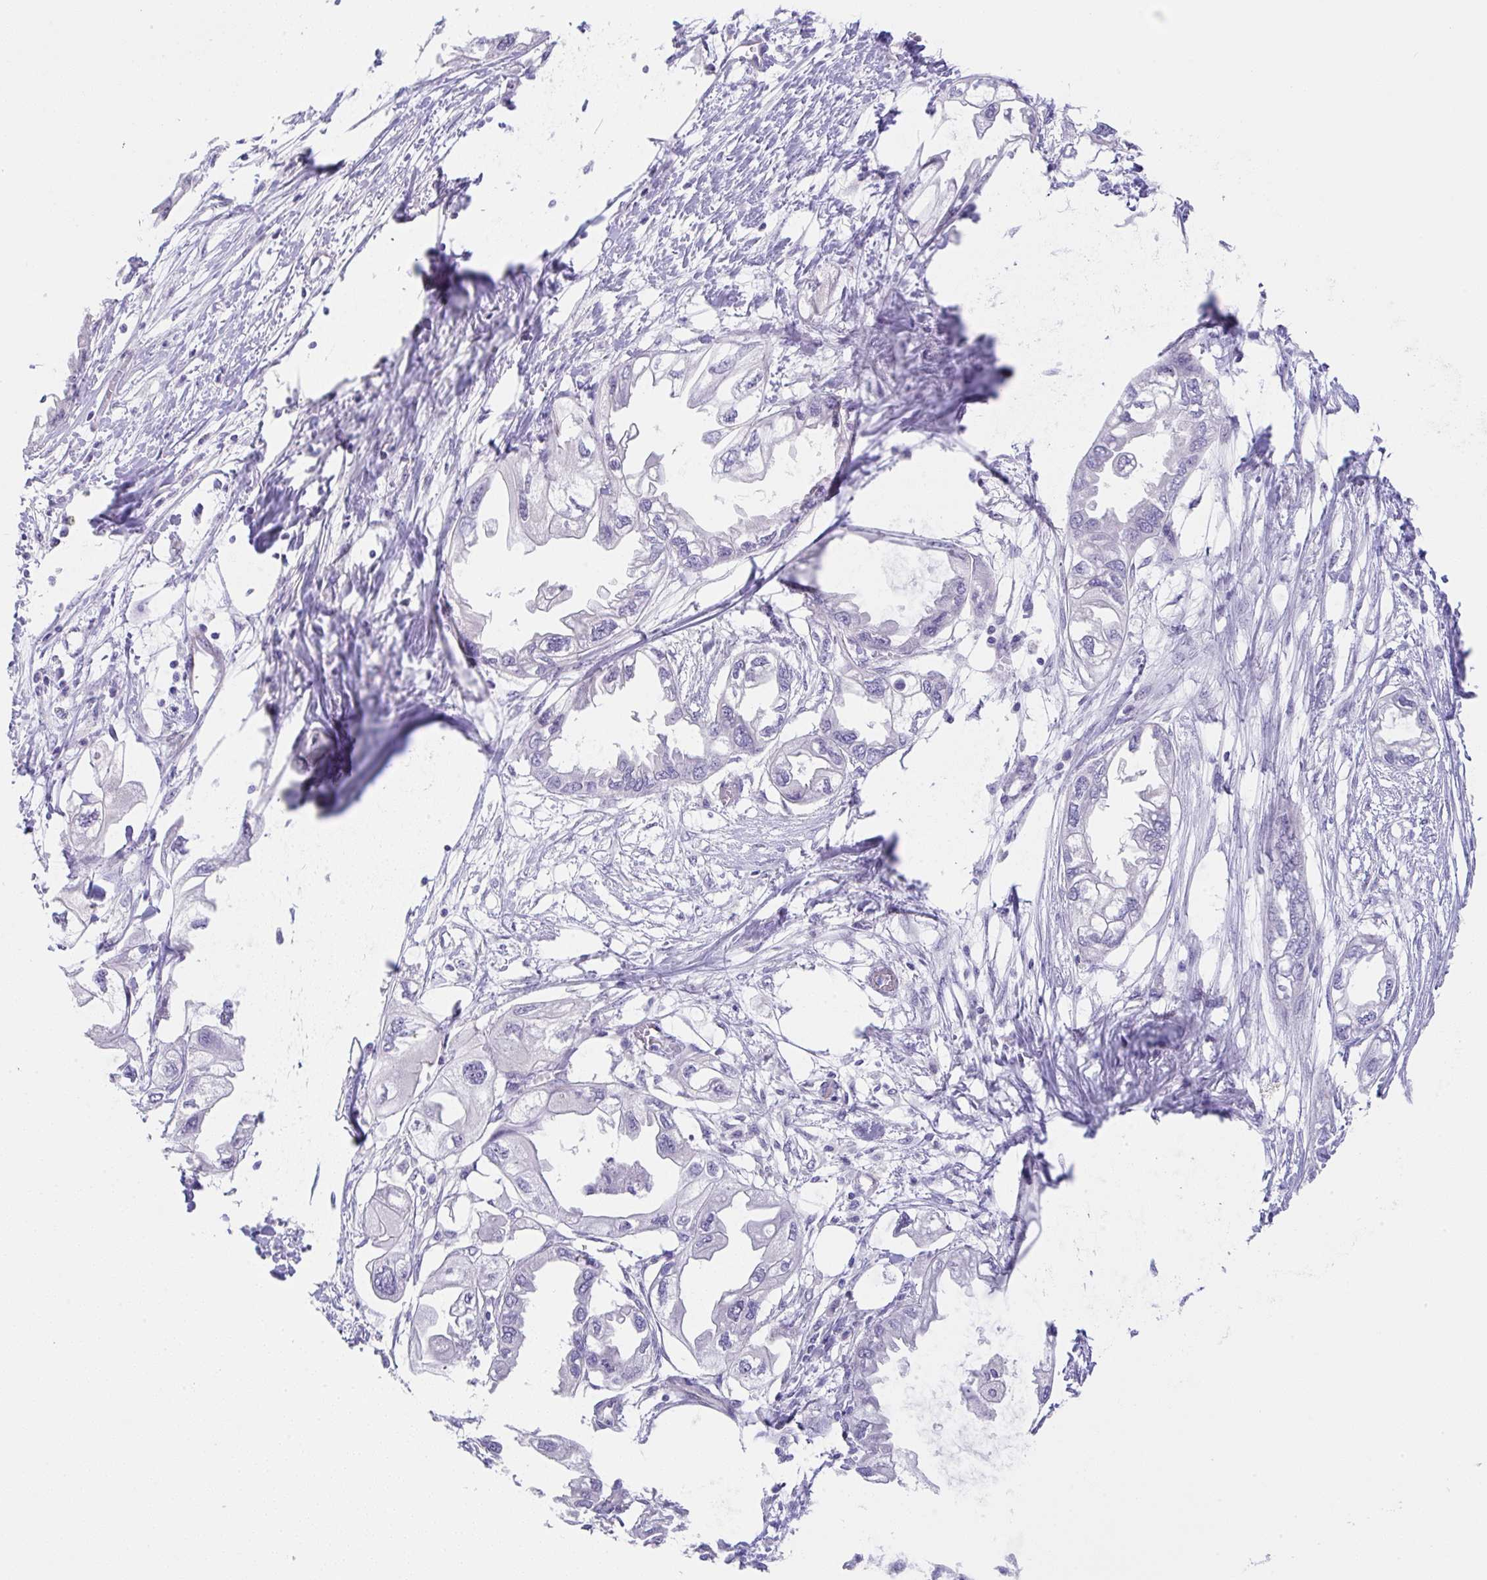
{"staining": {"intensity": "negative", "quantity": "none", "location": "none"}, "tissue": "endometrial cancer", "cell_type": "Tumor cells", "image_type": "cancer", "snomed": [{"axis": "morphology", "description": "Adenocarcinoma, NOS"}, {"axis": "morphology", "description": "Adenocarcinoma, metastatic, NOS"}, {"axis": "topography", "description": "Adipose tissue"}, {"axis": "topography", "description": "Endometrium"}], "caption": "Endometrial cancer (adenocarcinoma) was stained to show a protein in brown. There is no significant staining in tumor cells. Brightfield microscopy of immunohistochemistry stained with DAB (brown) and hematoxylin (blue), captured at high magnification.", "gene": "CGNL1", "patient": {"sex": "female", "age": 67}}